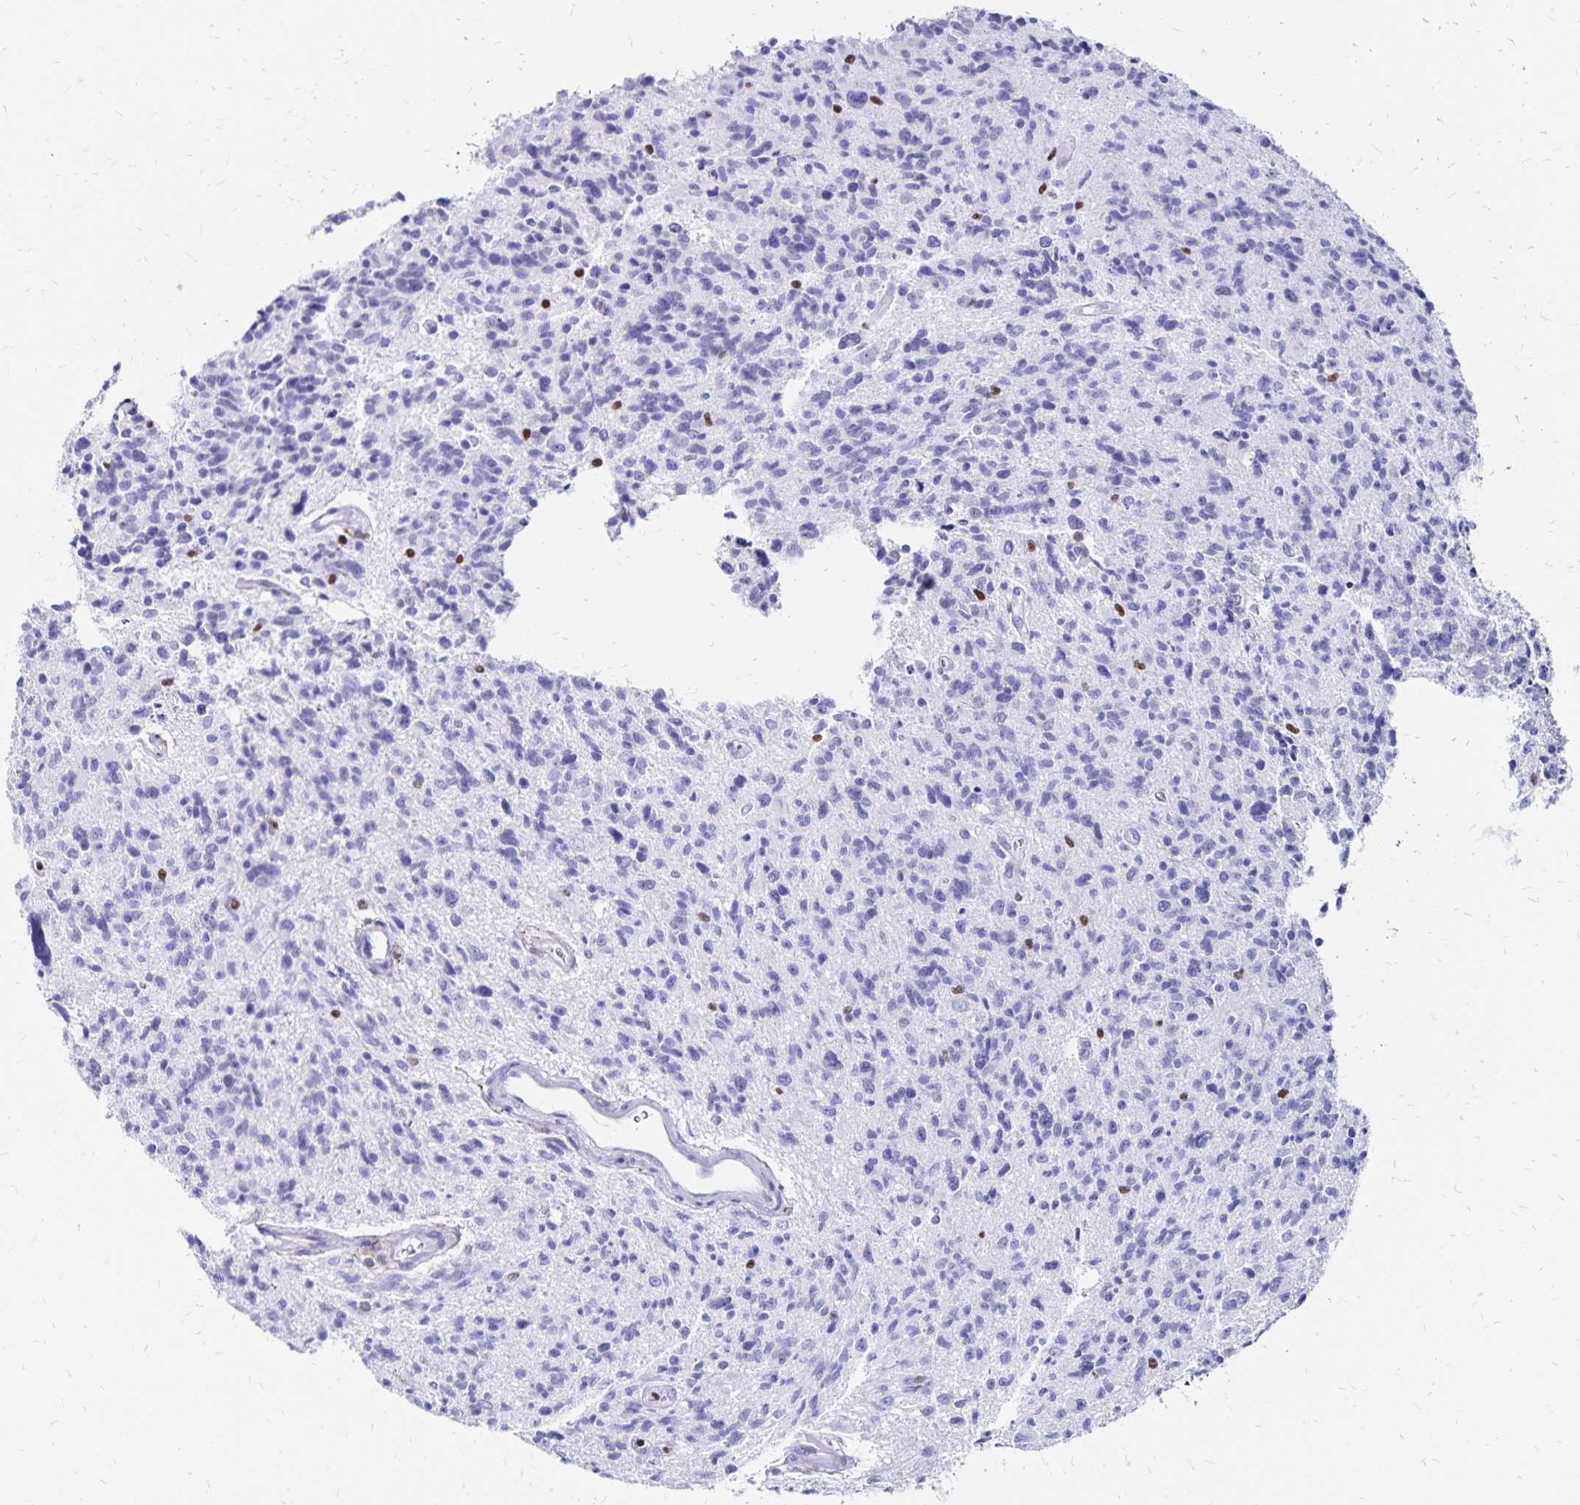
{"staining": {"intensity": "negative", "quantity": "none", "location": "none"}, "tissue": "glioma", "cell_type": "Tumor cells", "image_type": "cancer", "snomed": [{"axis": "morphology", "description": "Glioma, malignant, High grade"}, {"axis": "topography", "description": "Brain"}], "caption": "Malignant high-grade glioma was stained to show a protein in brown. There is no significant staining in tumor cells. The staining was performed using DAB (3,3'-diaminobenzidine) to visualize the protein expression in brown, while the nuclei were stained in blue with hematoxylin (Magnification: 20x).", "gene": "IKZF1", "patient": {"sex": "male", "age": 29}}